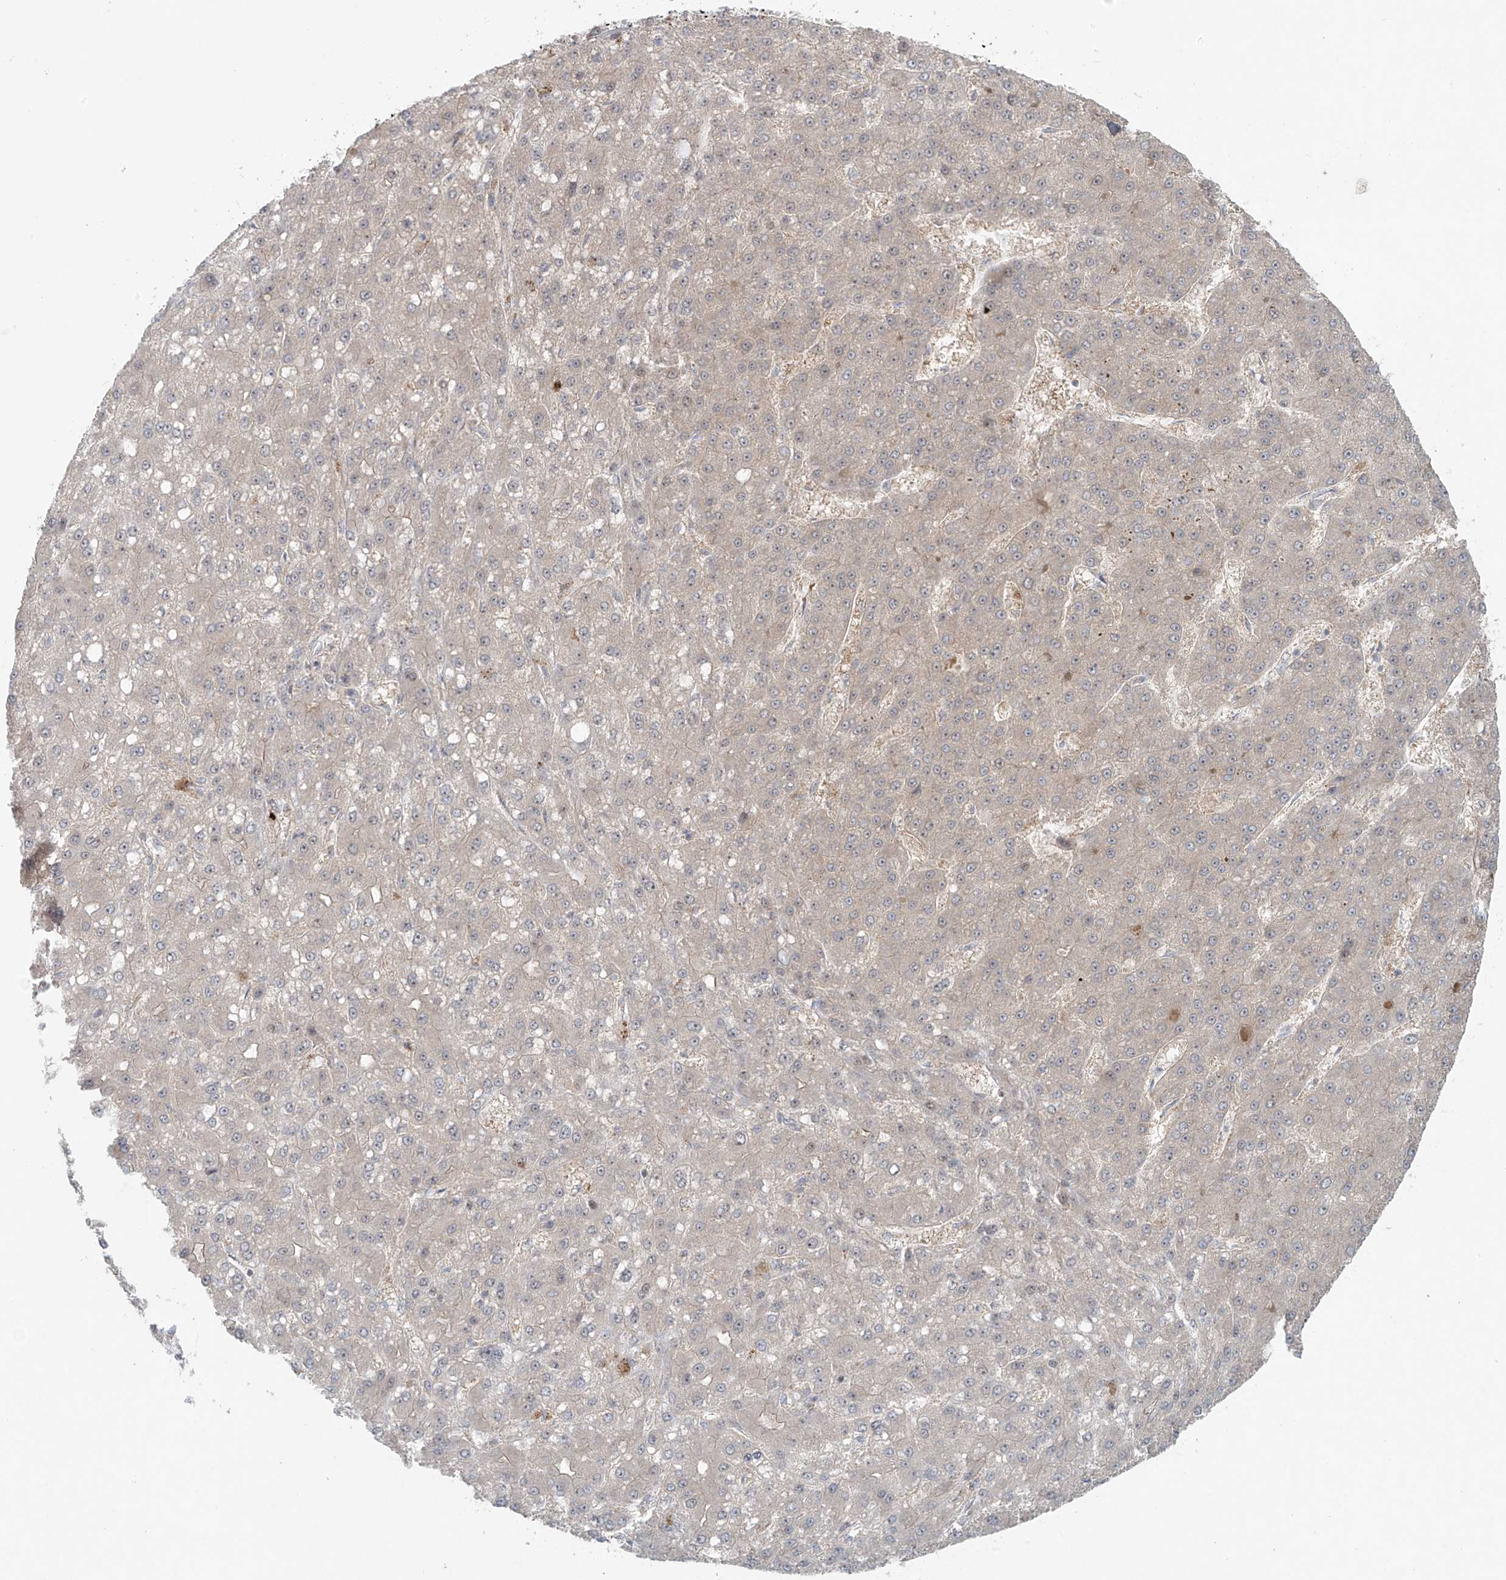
{"staining": {"intensity": "negative", "quantity": "none", "location": "none"}, "tissue": "liver cancer", "cell_type": "Tumor cells", "image_type": "cancer", "snomed": [{"axis": "morphology", "description": "Carcinoma, Hepatocellular, NOS"}, {"axis": "topography", "description": "Liver"}], "caption": "A high-resolution micrograph shows immunohistochemistry (IHC) staining of liver hepatocellular carcinoma, which displays no significant staining in tumor cells.", "gene": "PPAT", "patient": {"sex": "male", "age": 67}}